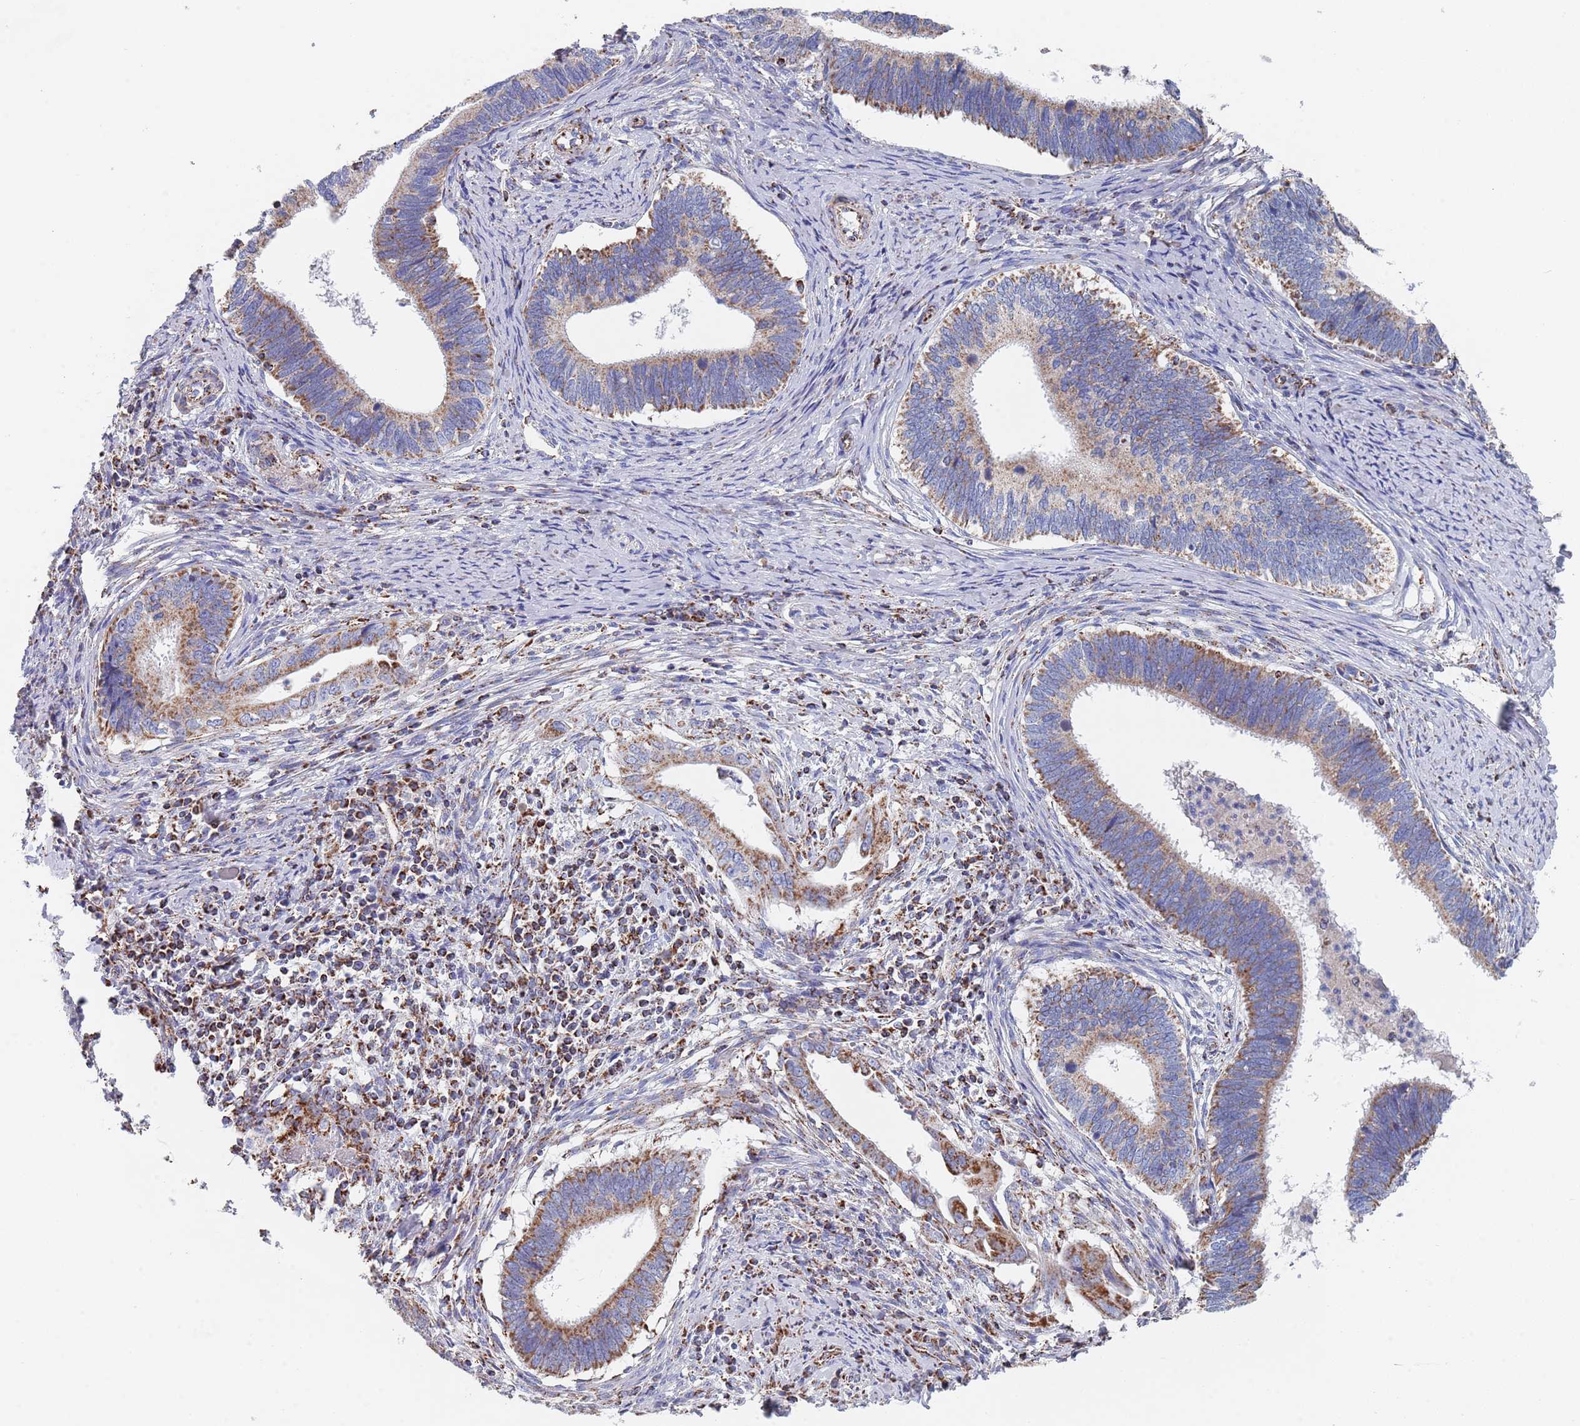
{"staining": {"intensity": "moderate", "quantity": ">75%", "location": "cytoplasmic/membranous"}, "tissue": "cervical cancer", "cell_type": "Tumor cells", "image_type": "cancer", "snomed": [{"axis": "morphology", "description": "Adenocarcinoma, NOS"}, {"axis": "topography", "description": "Cervix"}], "caption": "Moderate cytoplasmic/membranous staining is seen in about >75% of tumor cells in cervical cancer. (Stains: DAB (3,3'-diaminobenzidine) in brown, nuclei in blue, Microscopy: brightfield microscopy at high magnification).", "gene": "PGP", "patient": {"sex": "female", "age": 42}}